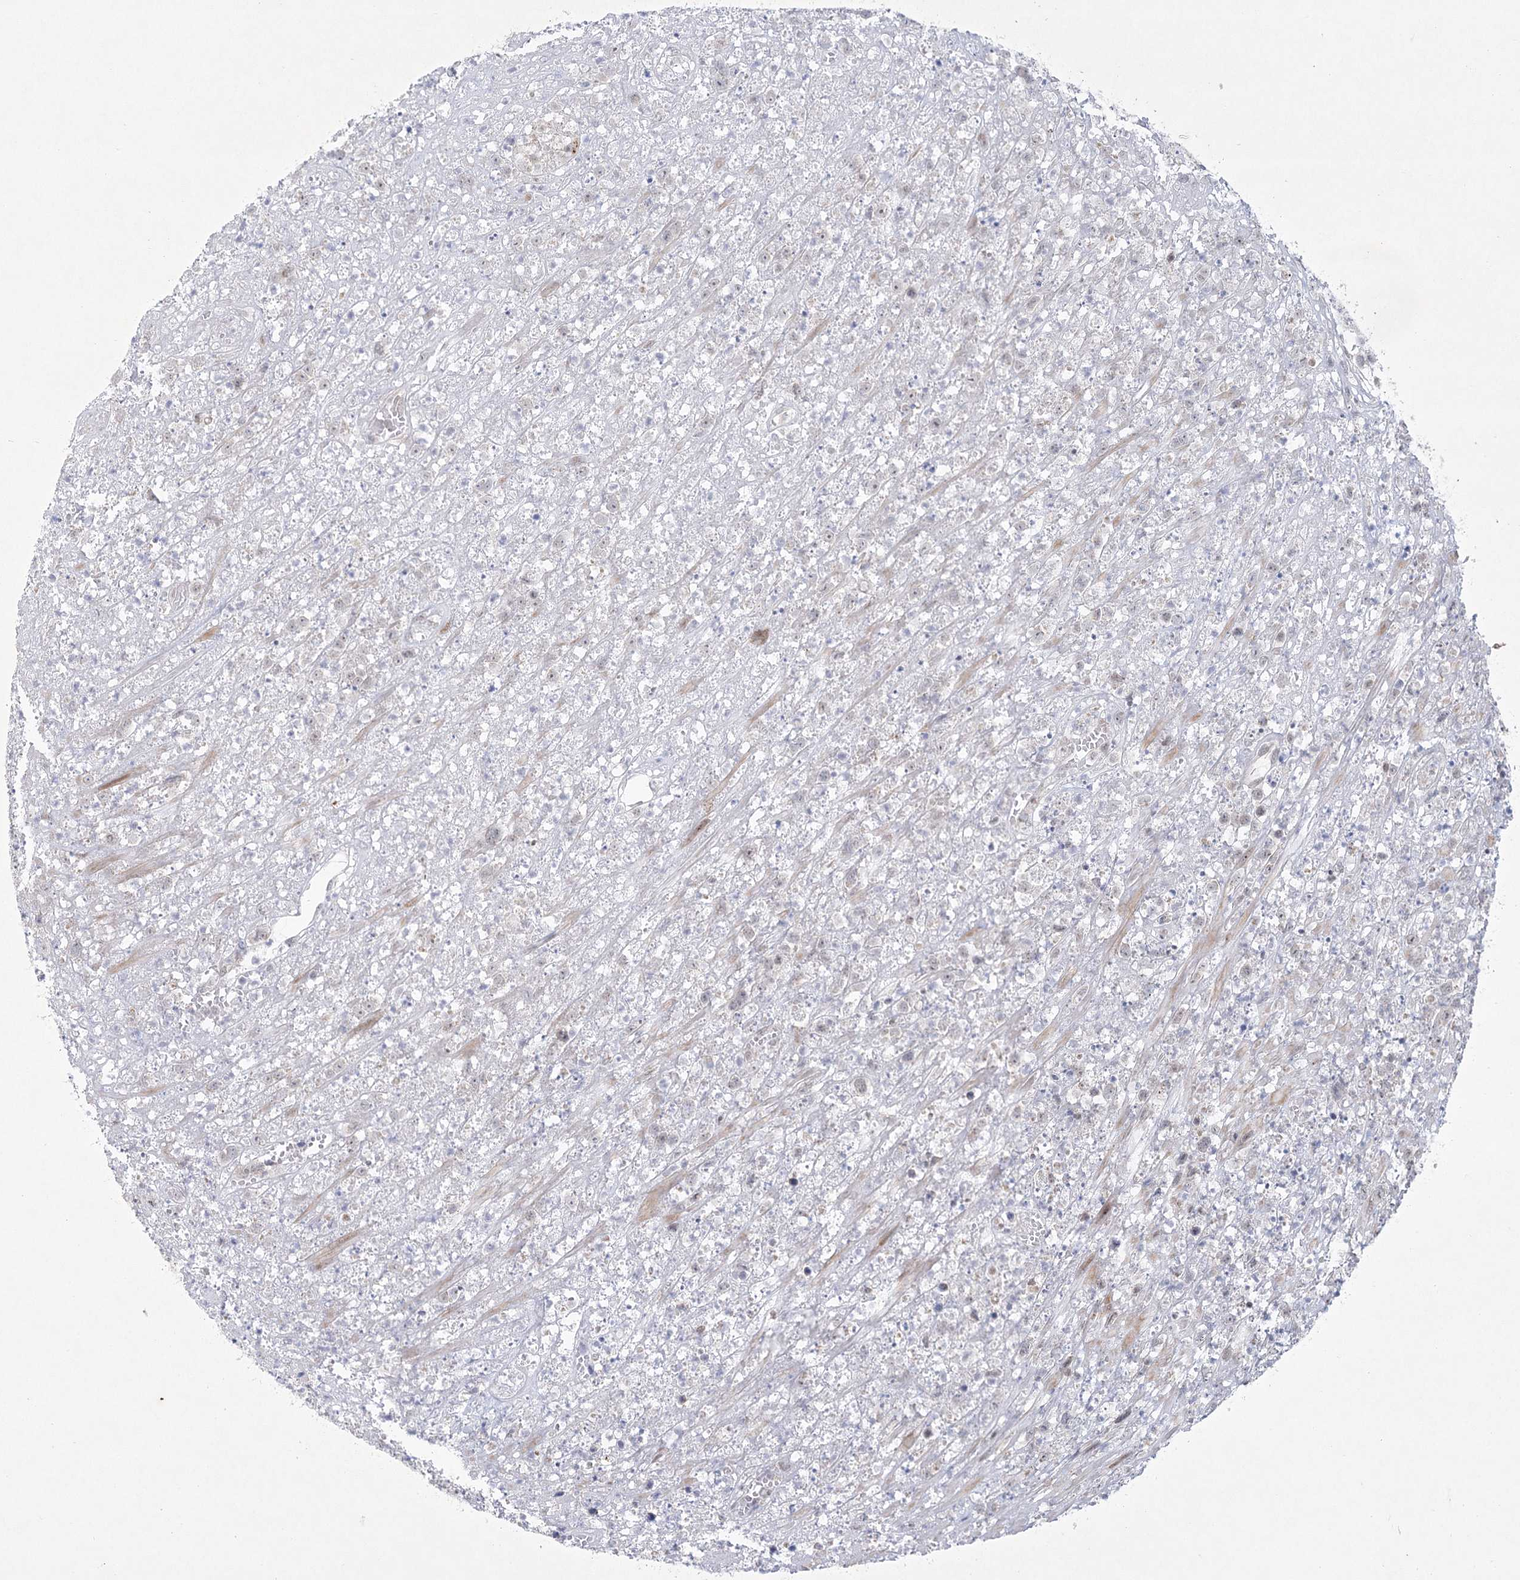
{"staining": {"intensity": "negative", "quantity": "none", "location": "none"}, "tissue": "lymphoma", "cell_type": "Tumor cells", "image_type": "cancer", "snomed": [{"axis": "morphology", "description": "Malignant lymphoma, non-Hodgkin's type, High grade"}, {"axis": "topography", "description": "Colon"}], "caption": "IHC of malignant lymphoma, non-Hodgkin's type (high-grade) reveals no expression in tumor cells. Nuclei are stained in blue.", "gene": "CIB4", "patient": {"sex": "female", "age": 53}}